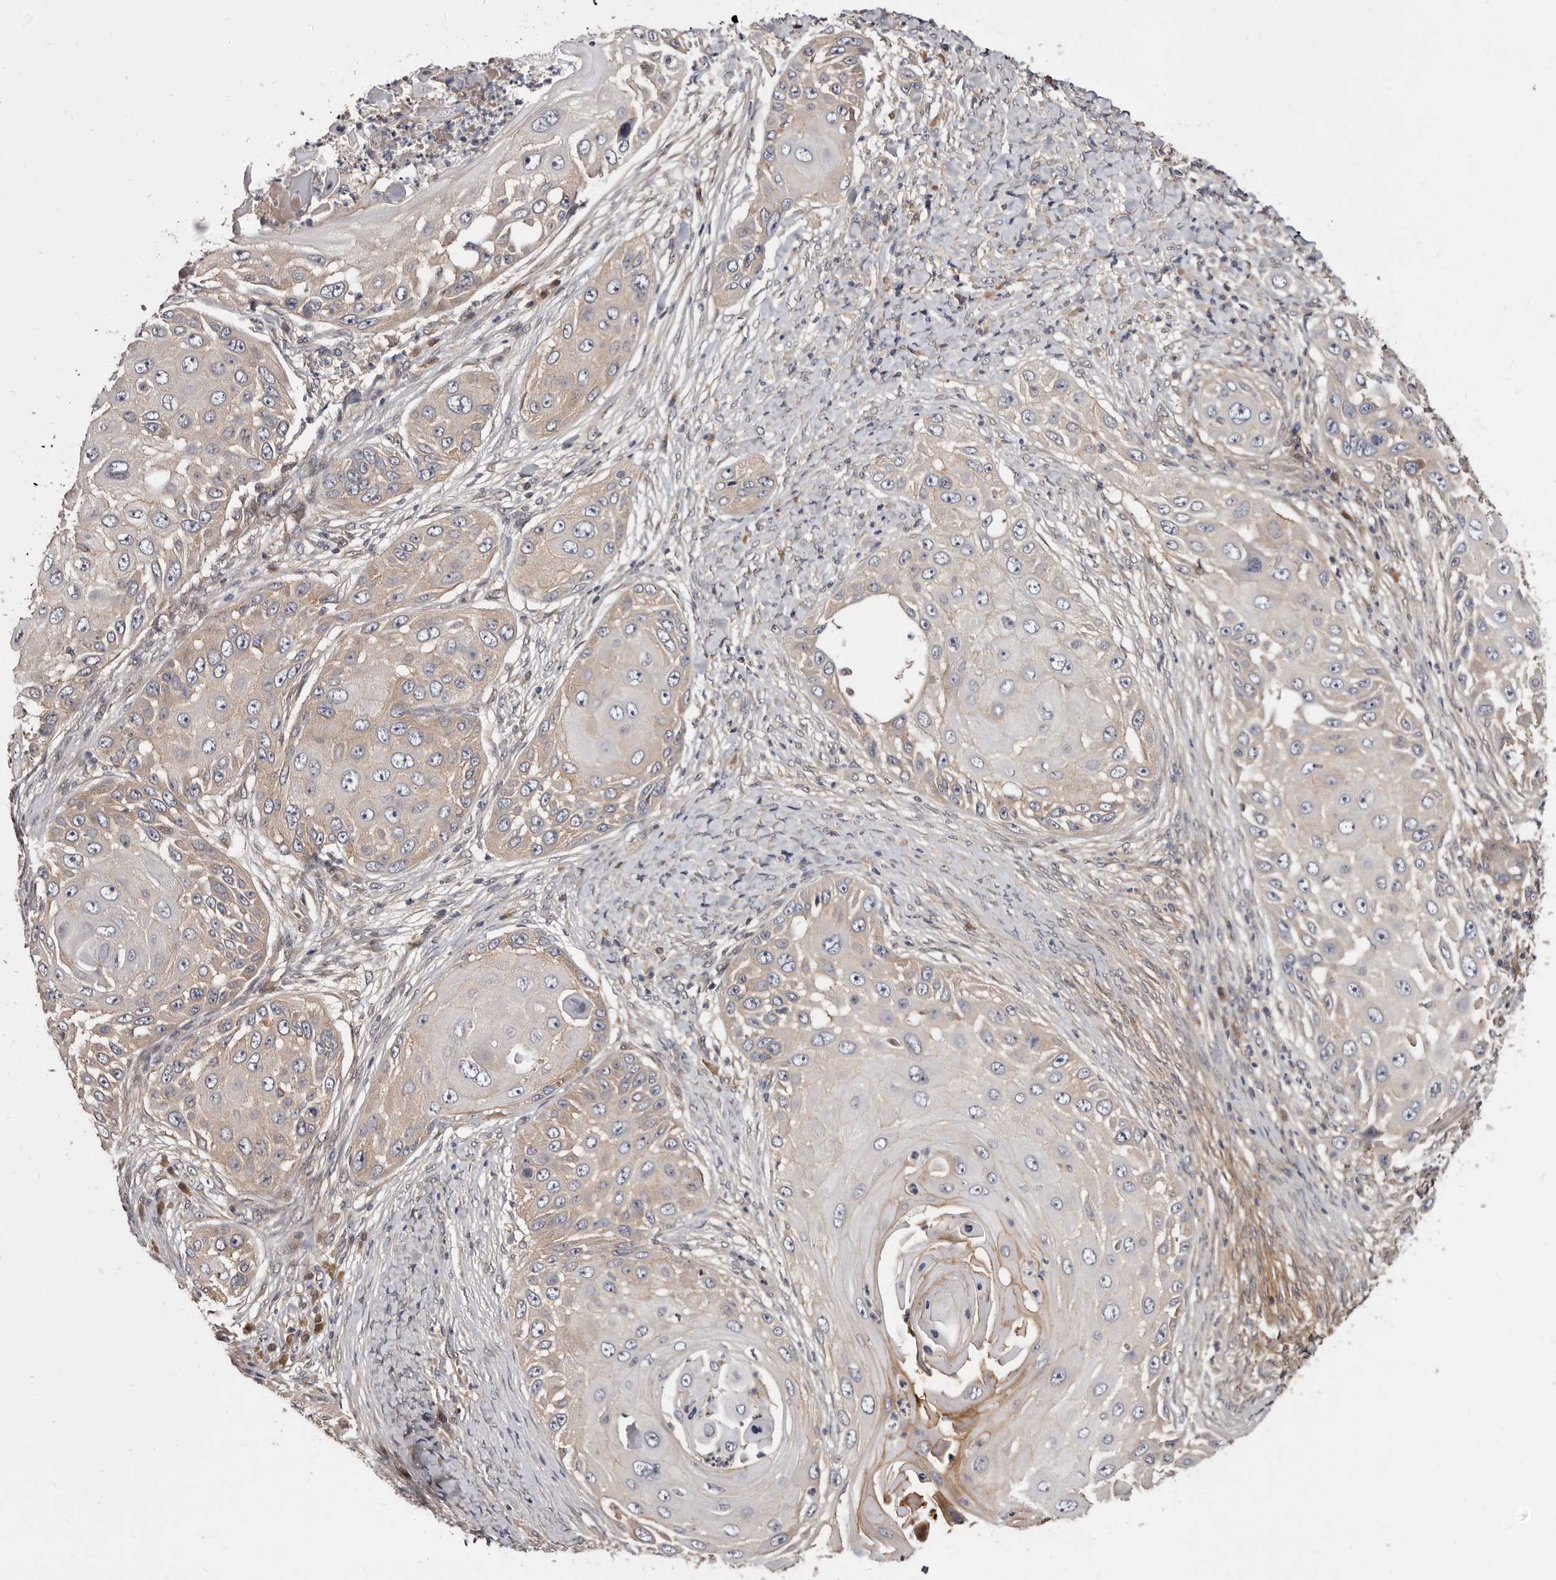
{"staining": {"intensity": "weak", "quantity": "25%-75%", "location": "cytoplasmic/membranous"}, "tissue": "skin cancer", "cell_type": "Tumor cells", "image_type": "cancer", "snomed": [{"axis": "morphology", "description": "Squamous cell carcinoma, NOS"}, {"axis": "topography", "description": "Skin"}], "caption": "There is low levels of weak cytoplasmic/membranous expression in tumor cells of skin cancer, as demonstrated by immunohistochemical staining (brown color).", "gene": "INAVA", "patient": {"sex": "female", "age": 44}}